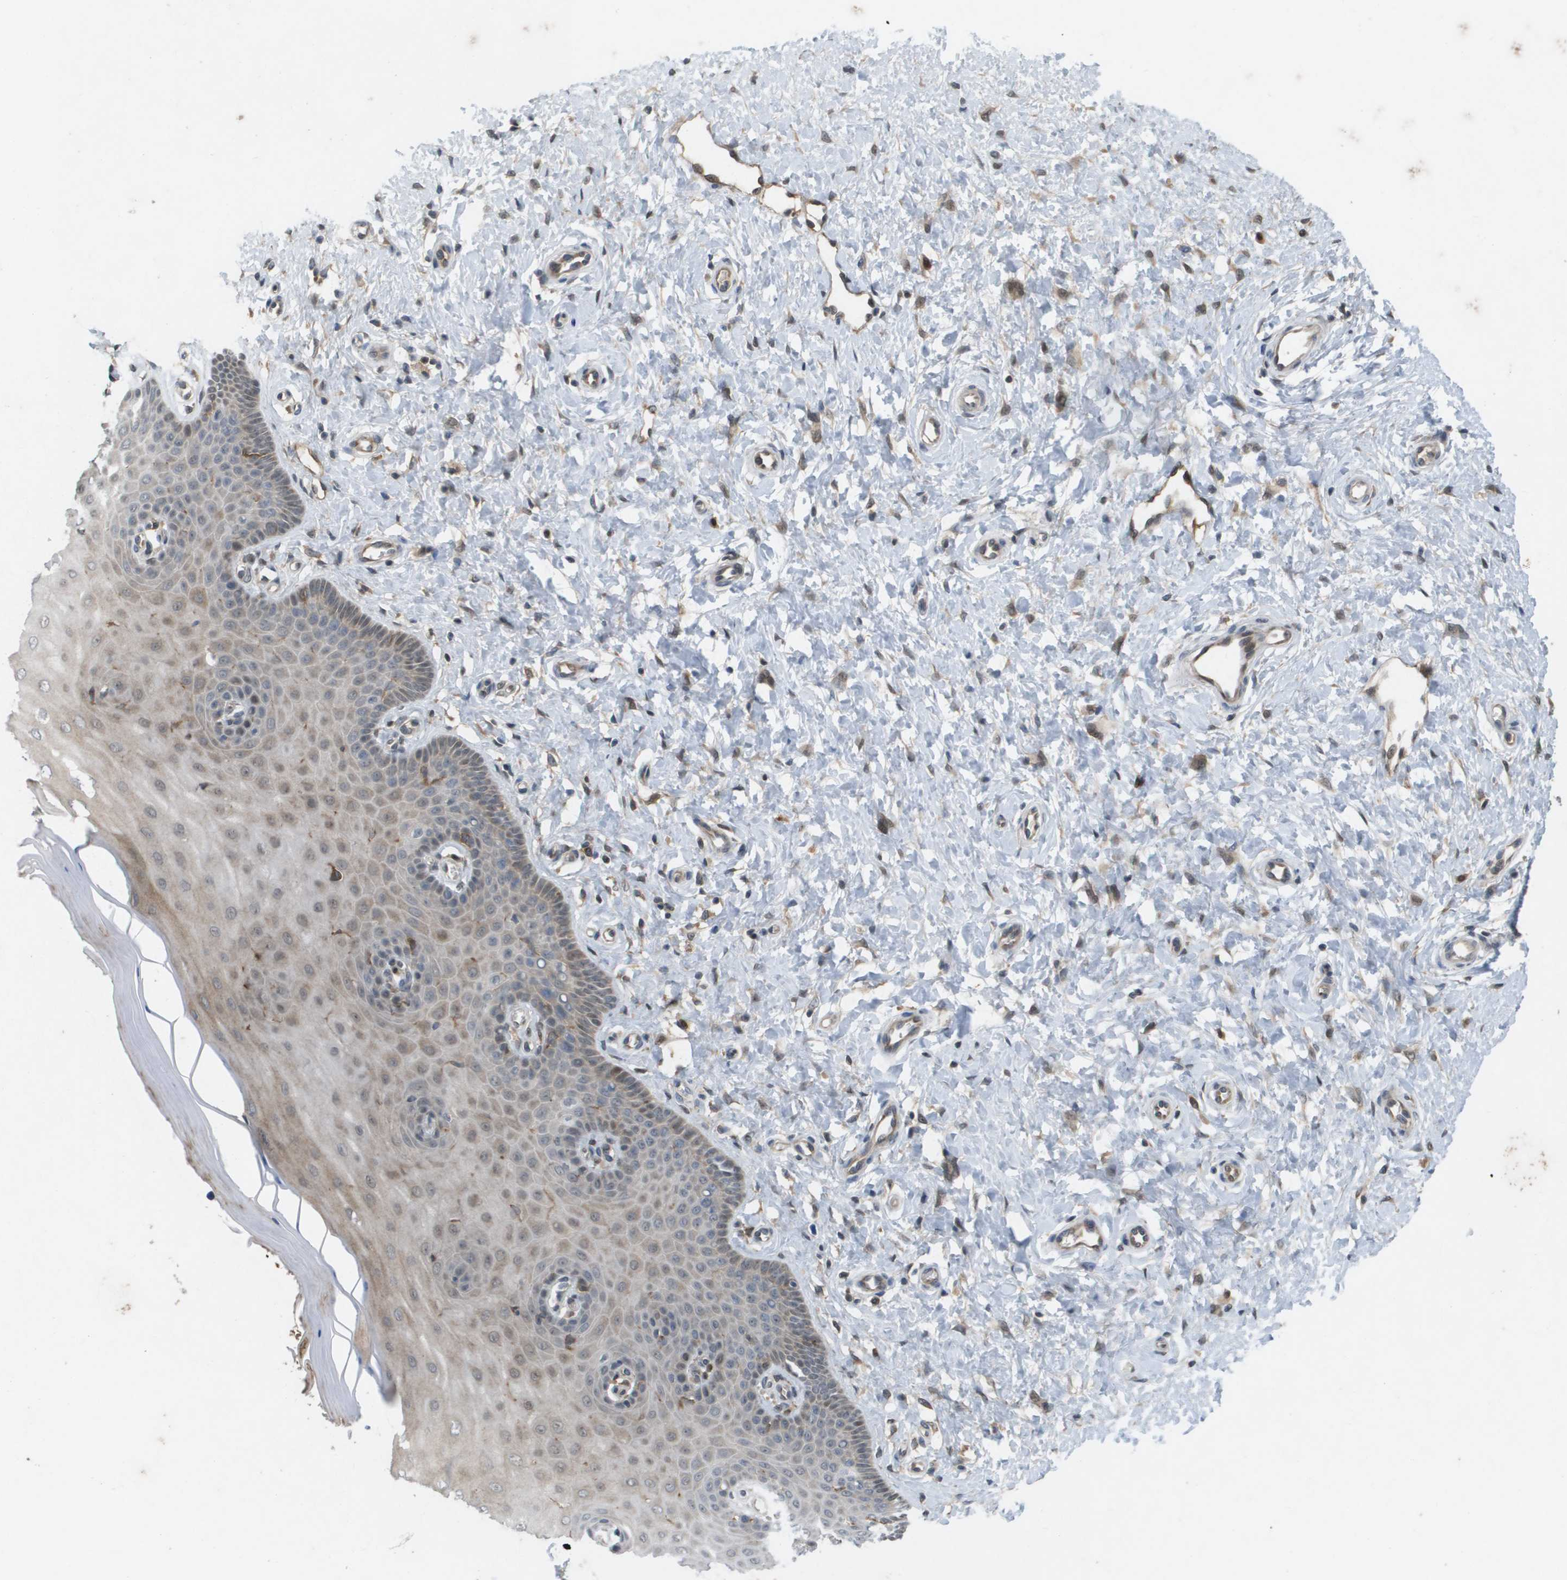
{"staining": {"intensity": "moderate", "quantity": ">75%", "location": "cytoplasmic/membranous"}, "tissue": "cervix", "cell_type": "Glandular cells", "image_type": "normal", "snomed": [{"axis": "morphology", "description": "Normal tissue, NOS"}, {"axis": "topography", "description": "Cervix"}], "caption": "Moderate cytoplasmic/membranous expression is seen in approximately >75% of glandular cells in unremarkable cervix. The staining was performed using DAB, with brown indicating positive protein expression. Nuclei are stained blue with hematoxylin.", "gene": "PALD1", "patient": {"sex": "female", "age": 55}}